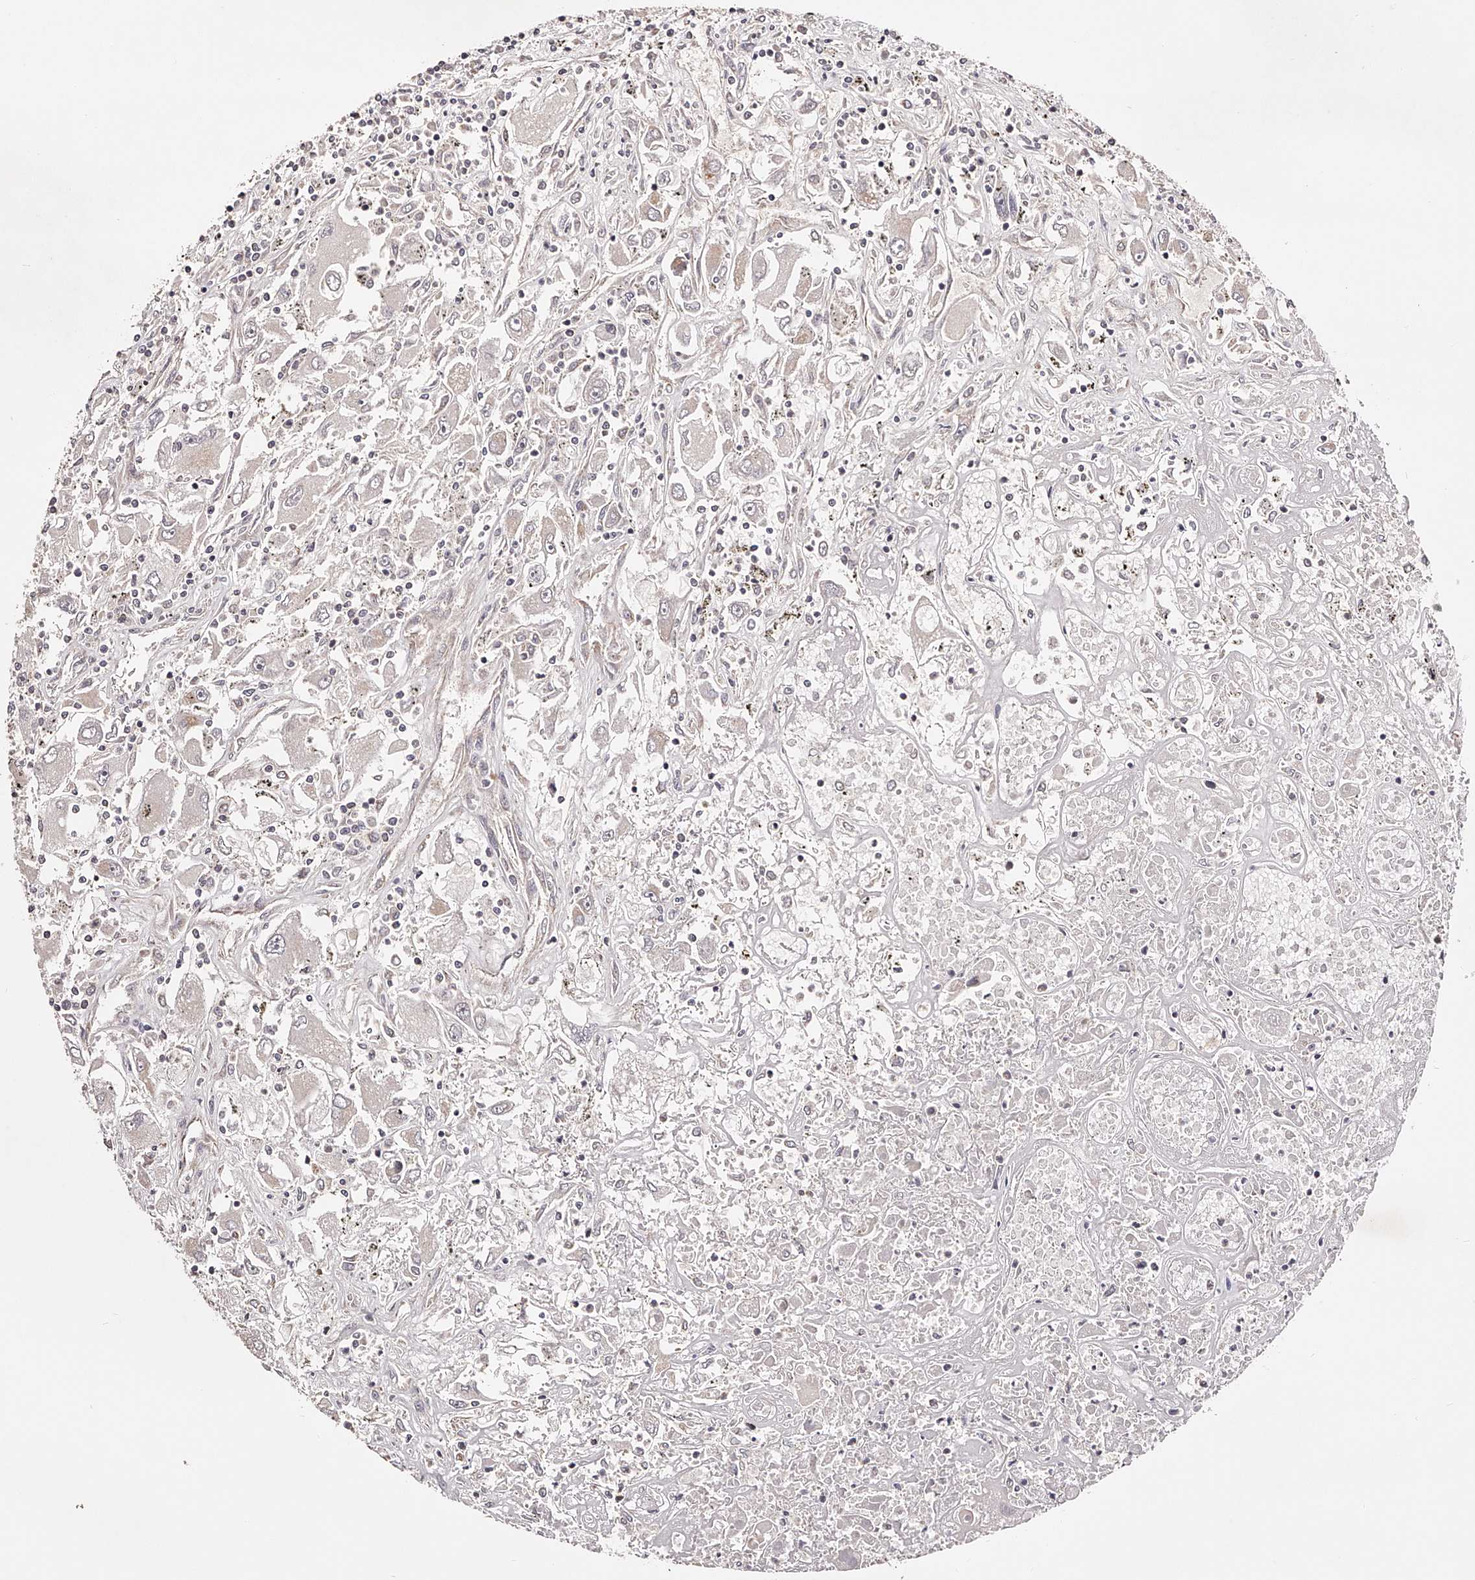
{"staining": {"intensity": "negative", "quantity": "none", "location": "none"}, "tissue": "renal cancer", "cell_type": "Tumor cells", "image_type": "cancer", "snomed": [{"axis": "morphology", "description": "Adenocarcinoma, NOS"}, {"axis": "topography", "description": "Kidney"}], "caption": "Immunohistochemistry (IHC) micrograph of neoplastic tissue: human renal cancer (adenocarcinoma) stained with DAB exhibits no significant protein positivity in tumor cells. (DAB (3,3'-diaminobenzidine) IHC visualized using brightfield microscopy, high magnification).", "gene": "USP21", "patient": {"sex": "female", "age": 52}}